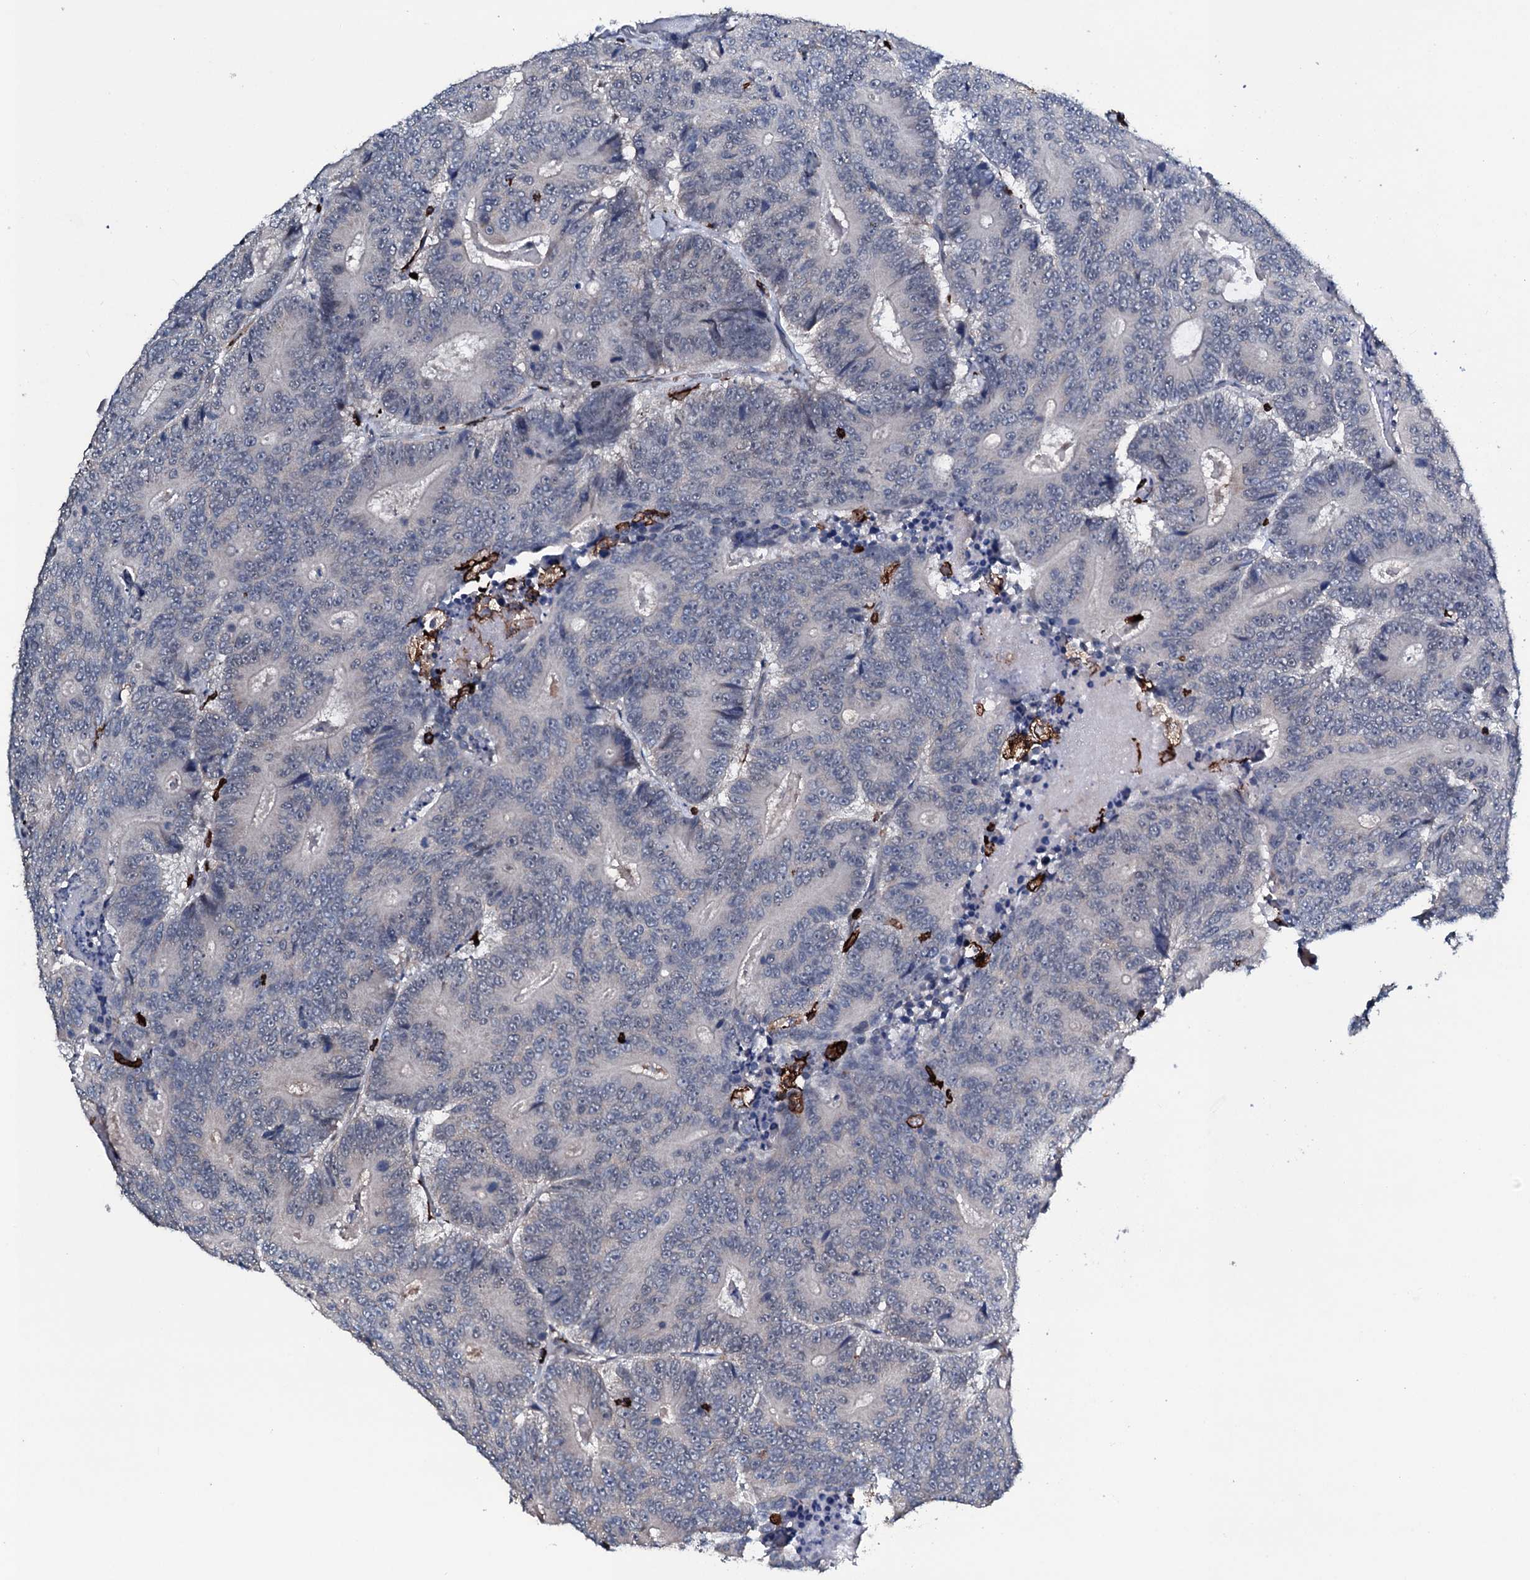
{"staining": {"intensity": "negative", "quantity": "none", "location": "none"}, "tissue": "colorectal cancer", "cell_type": "Tumor cells", "image_type": "cancer", "snomed": [{"axis": "morphology", "description": "Adenocarcinoma, NOS"}, {"axis": "topography", "description": "Colon"}], "caption": "This is an immunohistochemistry histopathology image of human colorectal cancer. There is no expression in tumor cells.", "gene": "OGFOD2", "patient": {"sex": "male", "age": 83}}